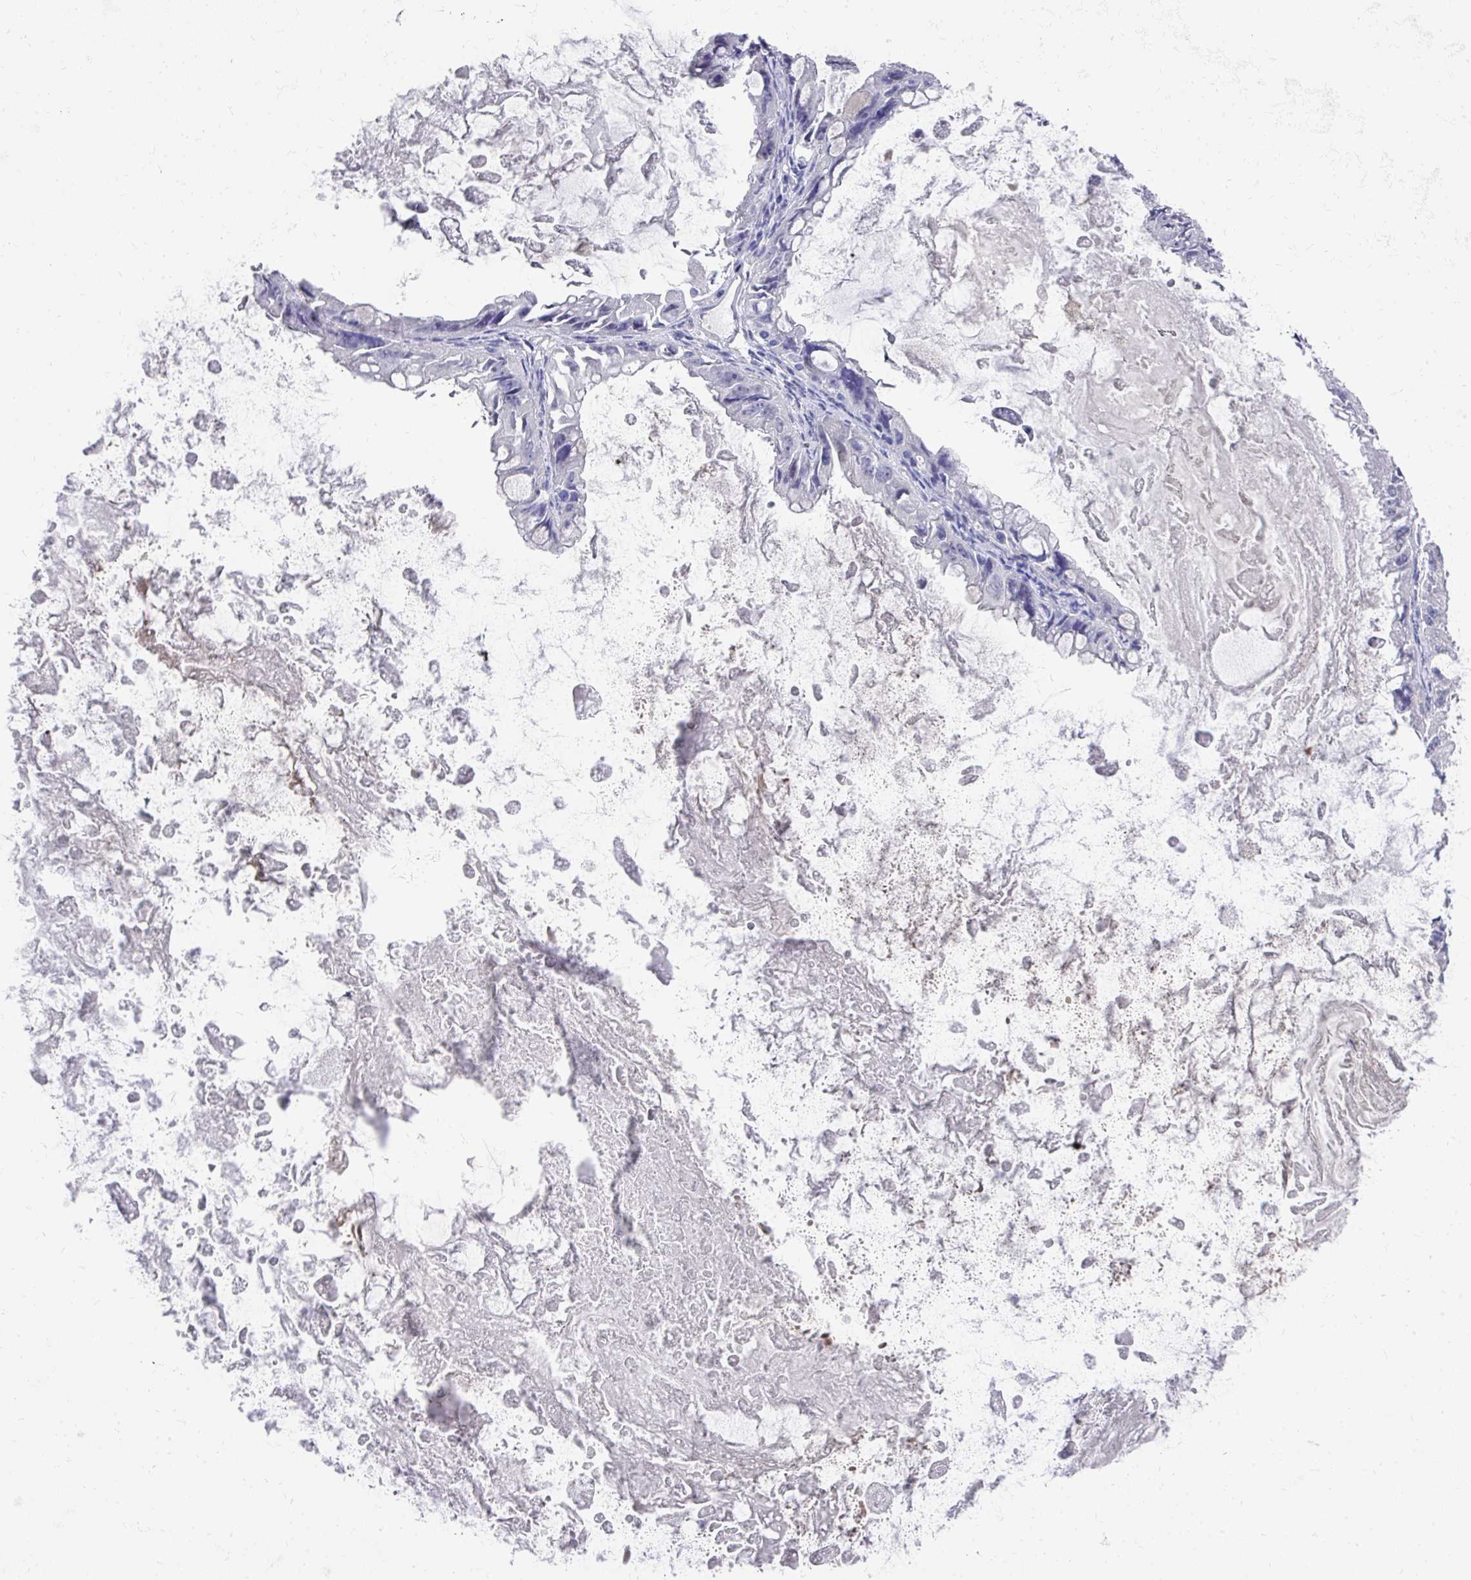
{"staining": {"intensity": "negative", "quantity": "none", "location": "none"}, "tissue": "ovarian cancer", "cell_type": "Tumor cells", "image_type": "cancer", "snomed": [{"axis": "morphology", "description": "Cystadenocarcinoma, mucinous, NOS"}, {"axis": "topography", "description": "Ovary"}], "caption": "Tumor cells show no significant protein expression in ovarian cancer (mucinous cystadenocarcinoma).", "gene": "DAZL", "patient": {"sex": "female", "age": 61}}